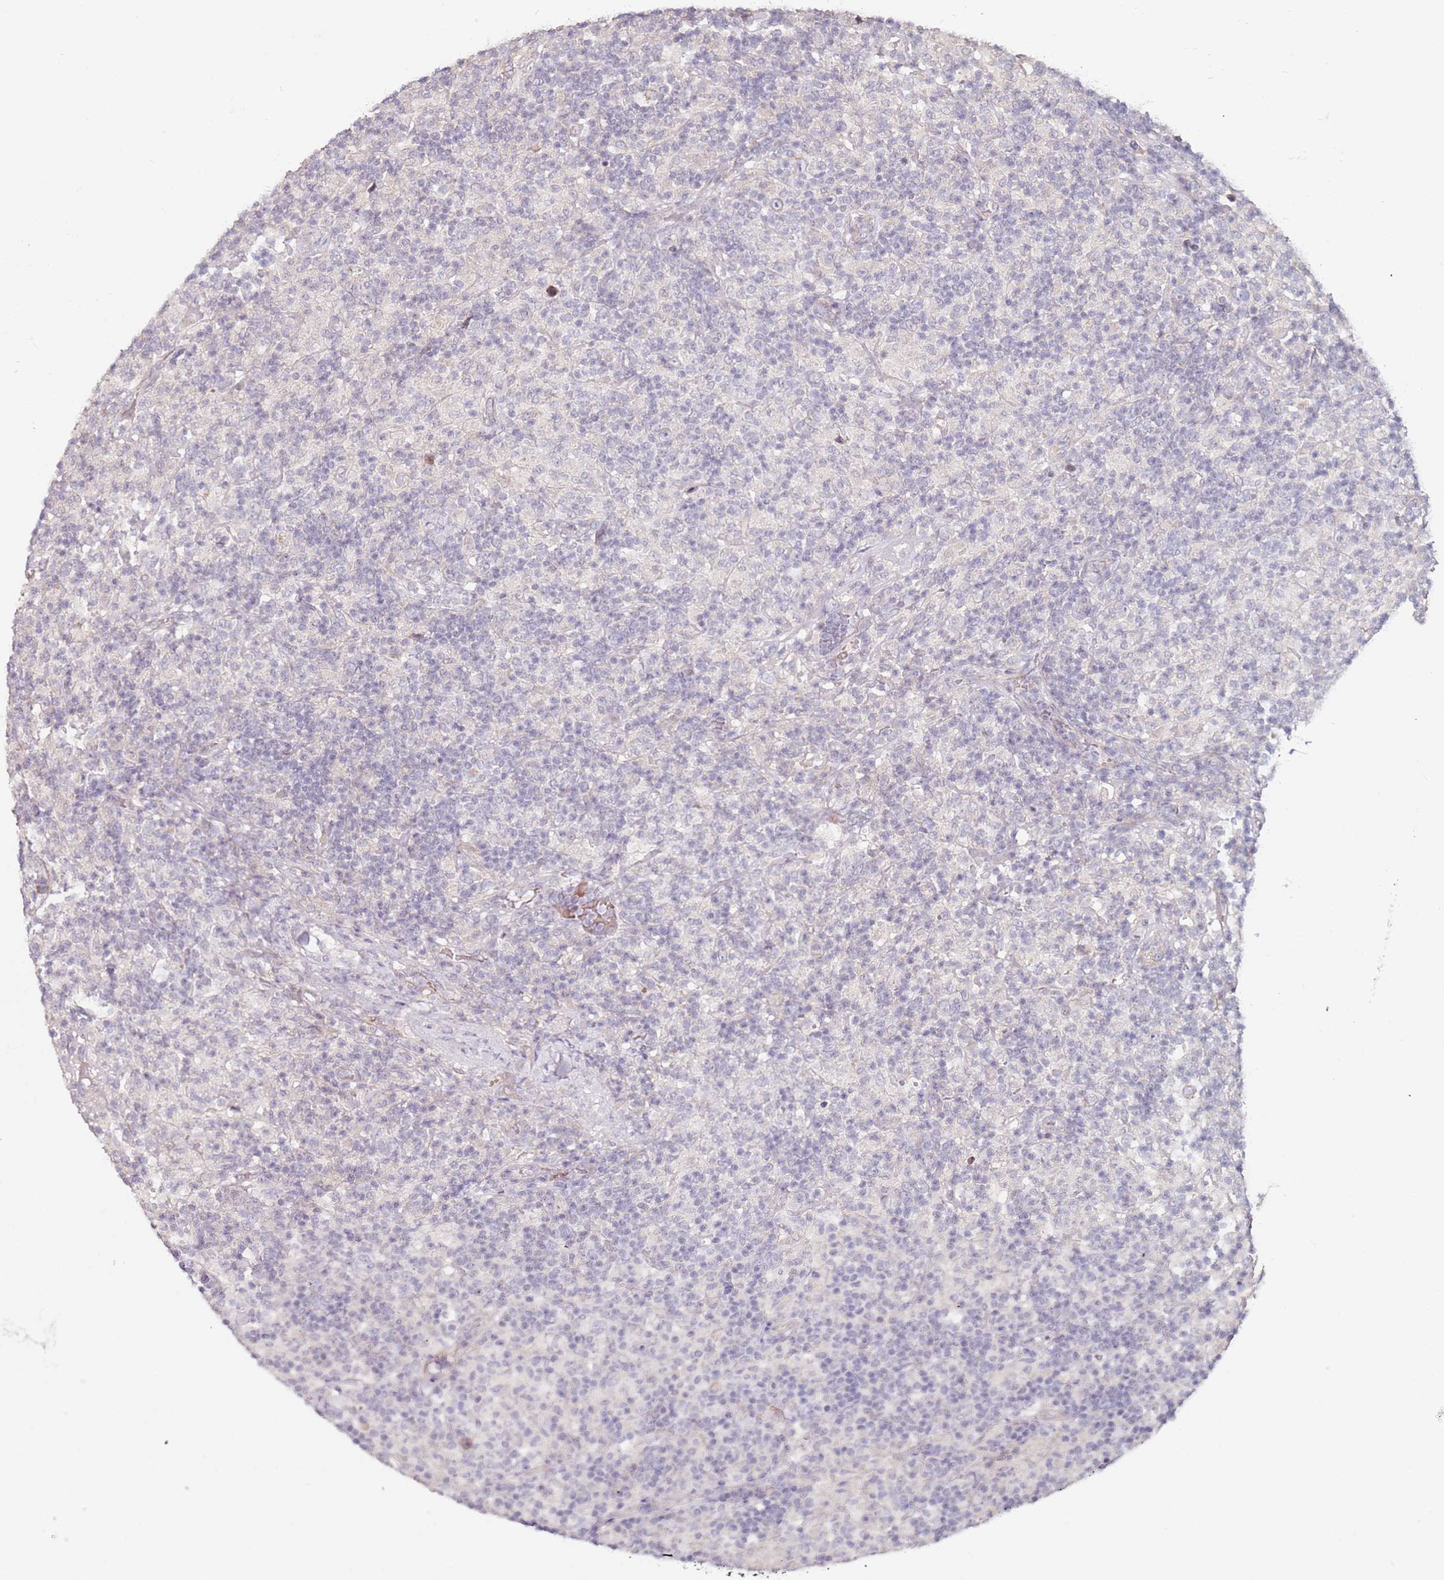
{"staining": {"intensity": "negative", "quantity": "none", "location": "none"}, "tissue": "lymphoma", "cell_type": "Tumor cells", "image_type": "cancer", "snomed": [{"axis": "morphology", "description": "Hodgkin's disease, NOS"}, {"axis": "topography", "description": "Lymph node"}], "caption": "Immunohistochemistry image of neoplastic tissue: lymphoma stained with DAB displays no significant protein staining in tumor cells.", "gene": "RARS2", "patient": {"sex": "male", "age": 70}}